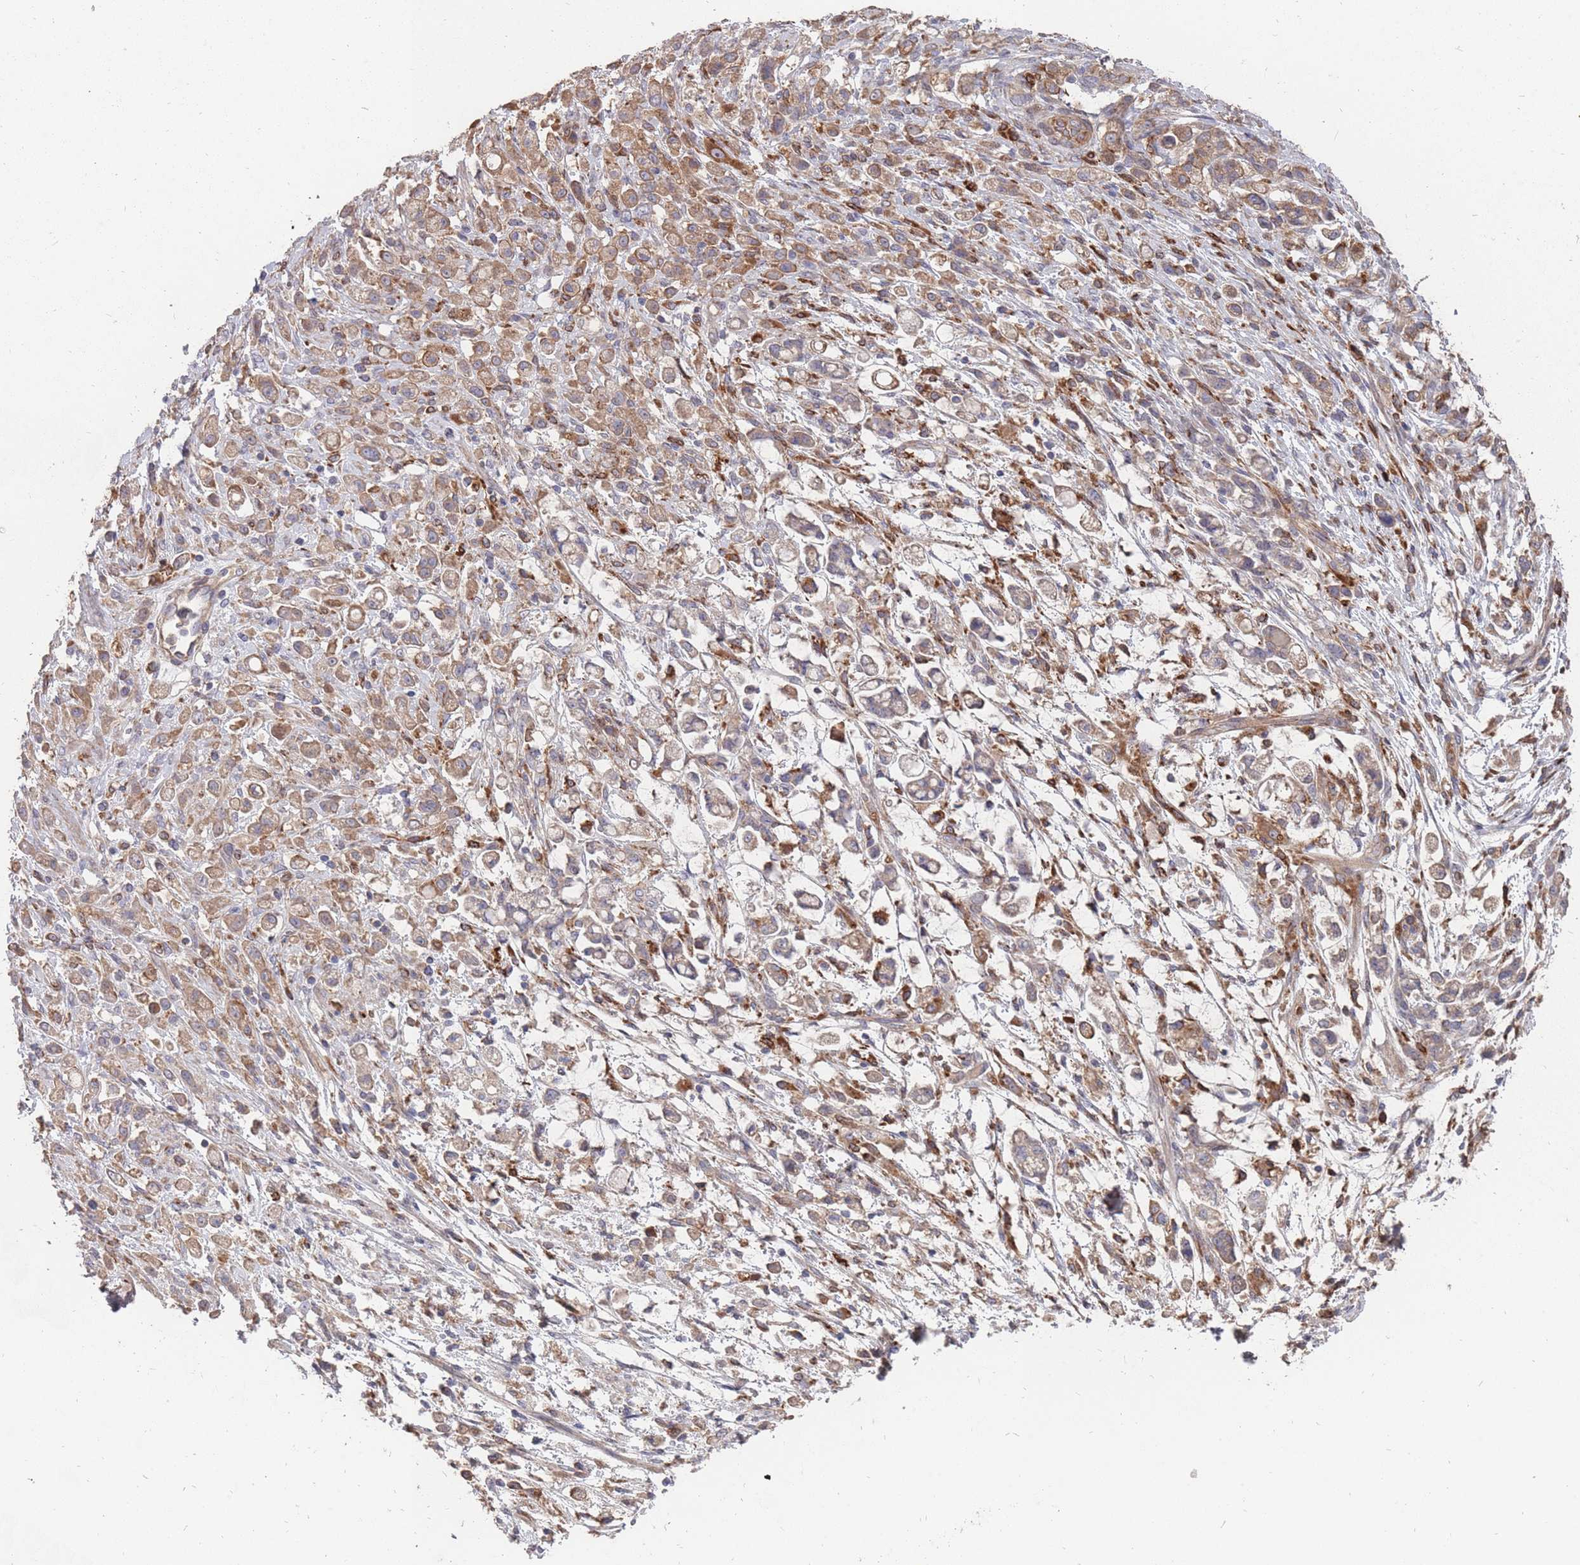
{"staining": {"intensity": "moderate", "quantity": "25%-75%", "location": "cytoplasmic/membranous"}, "tissue": "stomach cancer", "cell_type": "Tumor cells", "image_type": "cancer", "snomed": [{"axis": "morphology", "description": "Adenocarcinoma, NOS"}, {"axis": "topography", "description": "Stomach"}], "caption": "The immunohistochemical stain shows moderate cytoplasmic/membranous staining in tumor cells of stomach cancer (adenocarcinoma) tissue.", "gene": "THSD7B", "patient": {"sex": "female", "age": 60}}